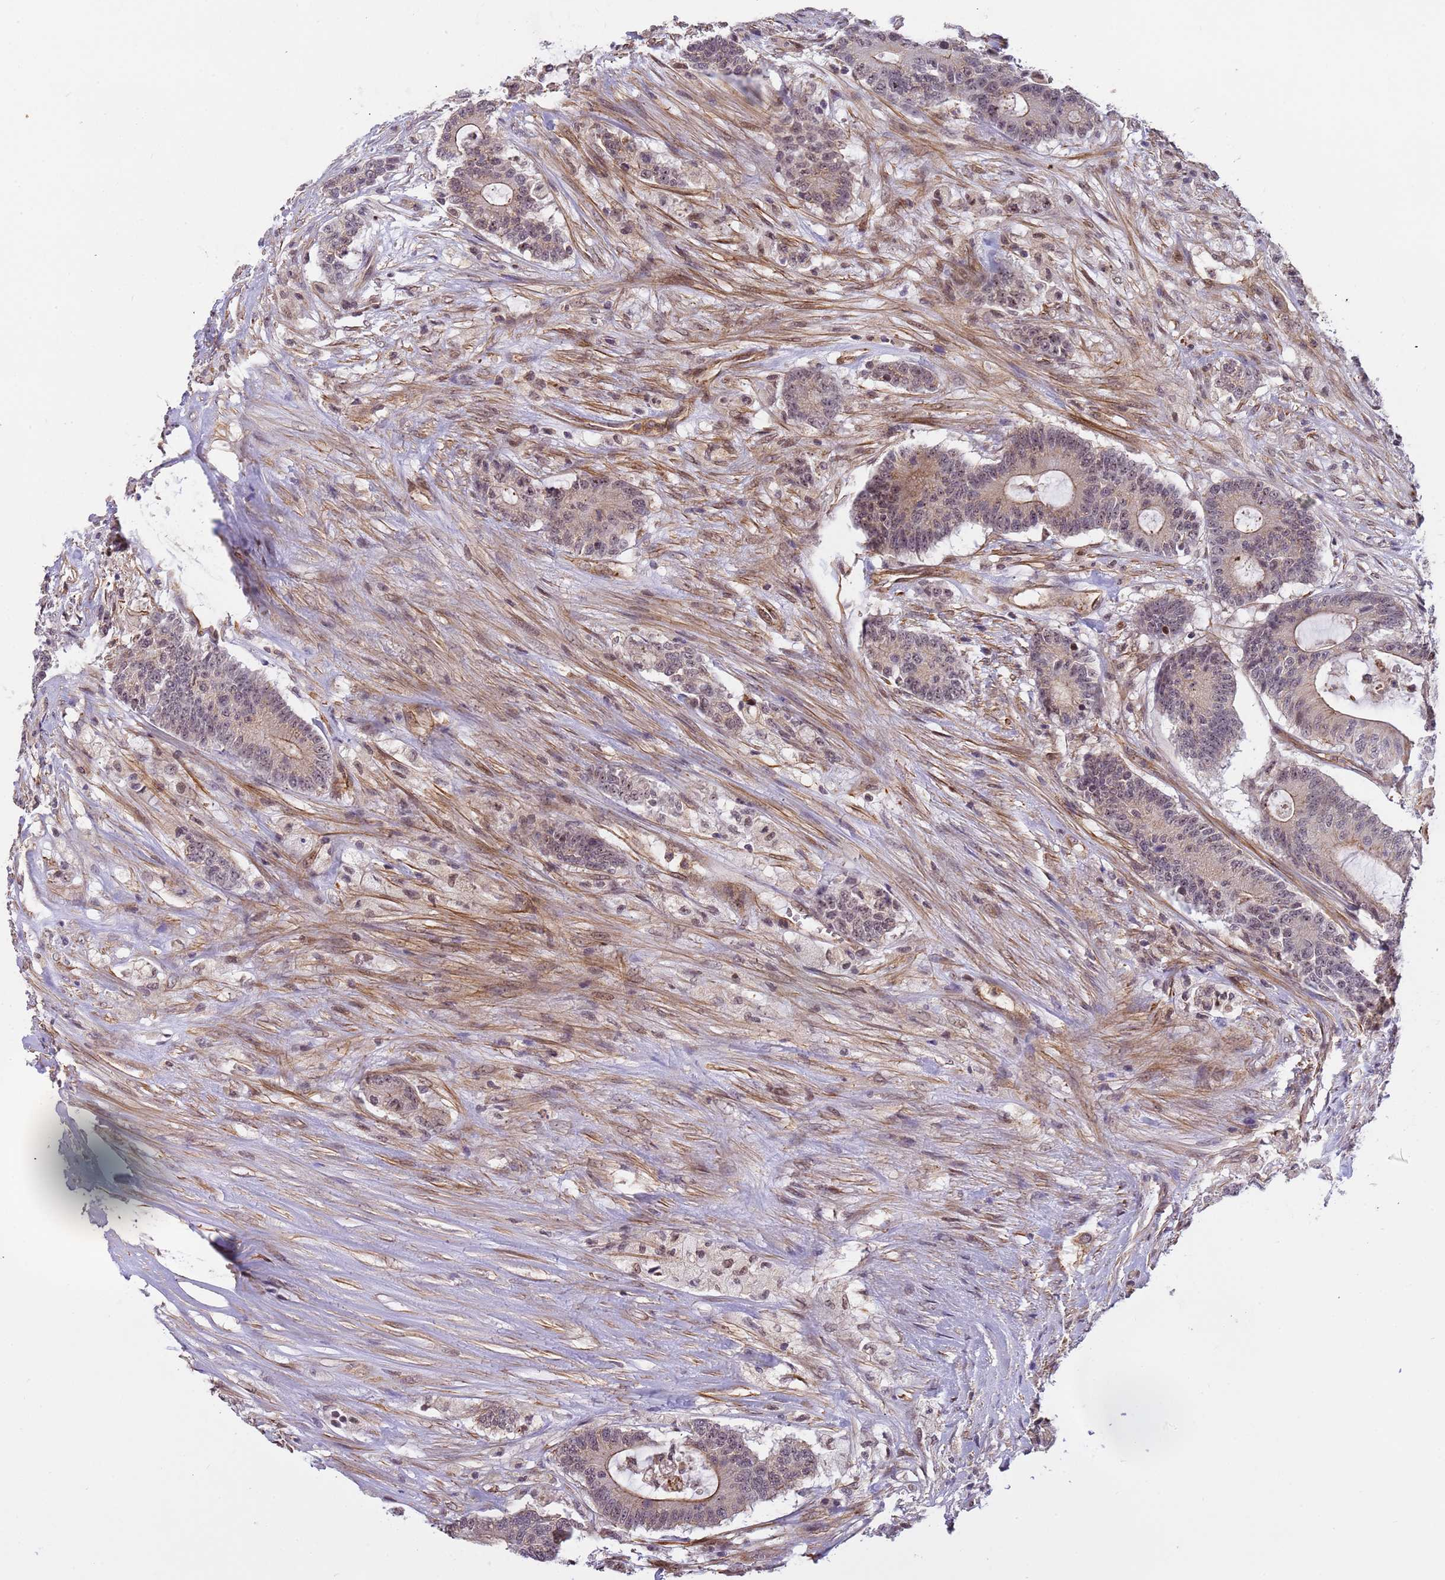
{"staining": {"intensity": "moderate", "quantity": "25%-75%", "location": "cytoplasmic/membranous,nuclear"}, "tissue": "colorectal cancer", "cell_type": "Tumor cells", "image_type": "cancer", "snomed": [{"axis": "morphology", "description": "Adenocarcinoma, NOS"}, {"axis": "topography", "description": "Colon"}], "caption": "The histopathology image shows immunohistochemical staining of colorectal cancer. There is moderate cytoplasmic/membranous and nuclear staining is identified in about 25%-75% of tumor cells.", "gene": "EMC2", "patient": {"sex": "female", "age": 84}}